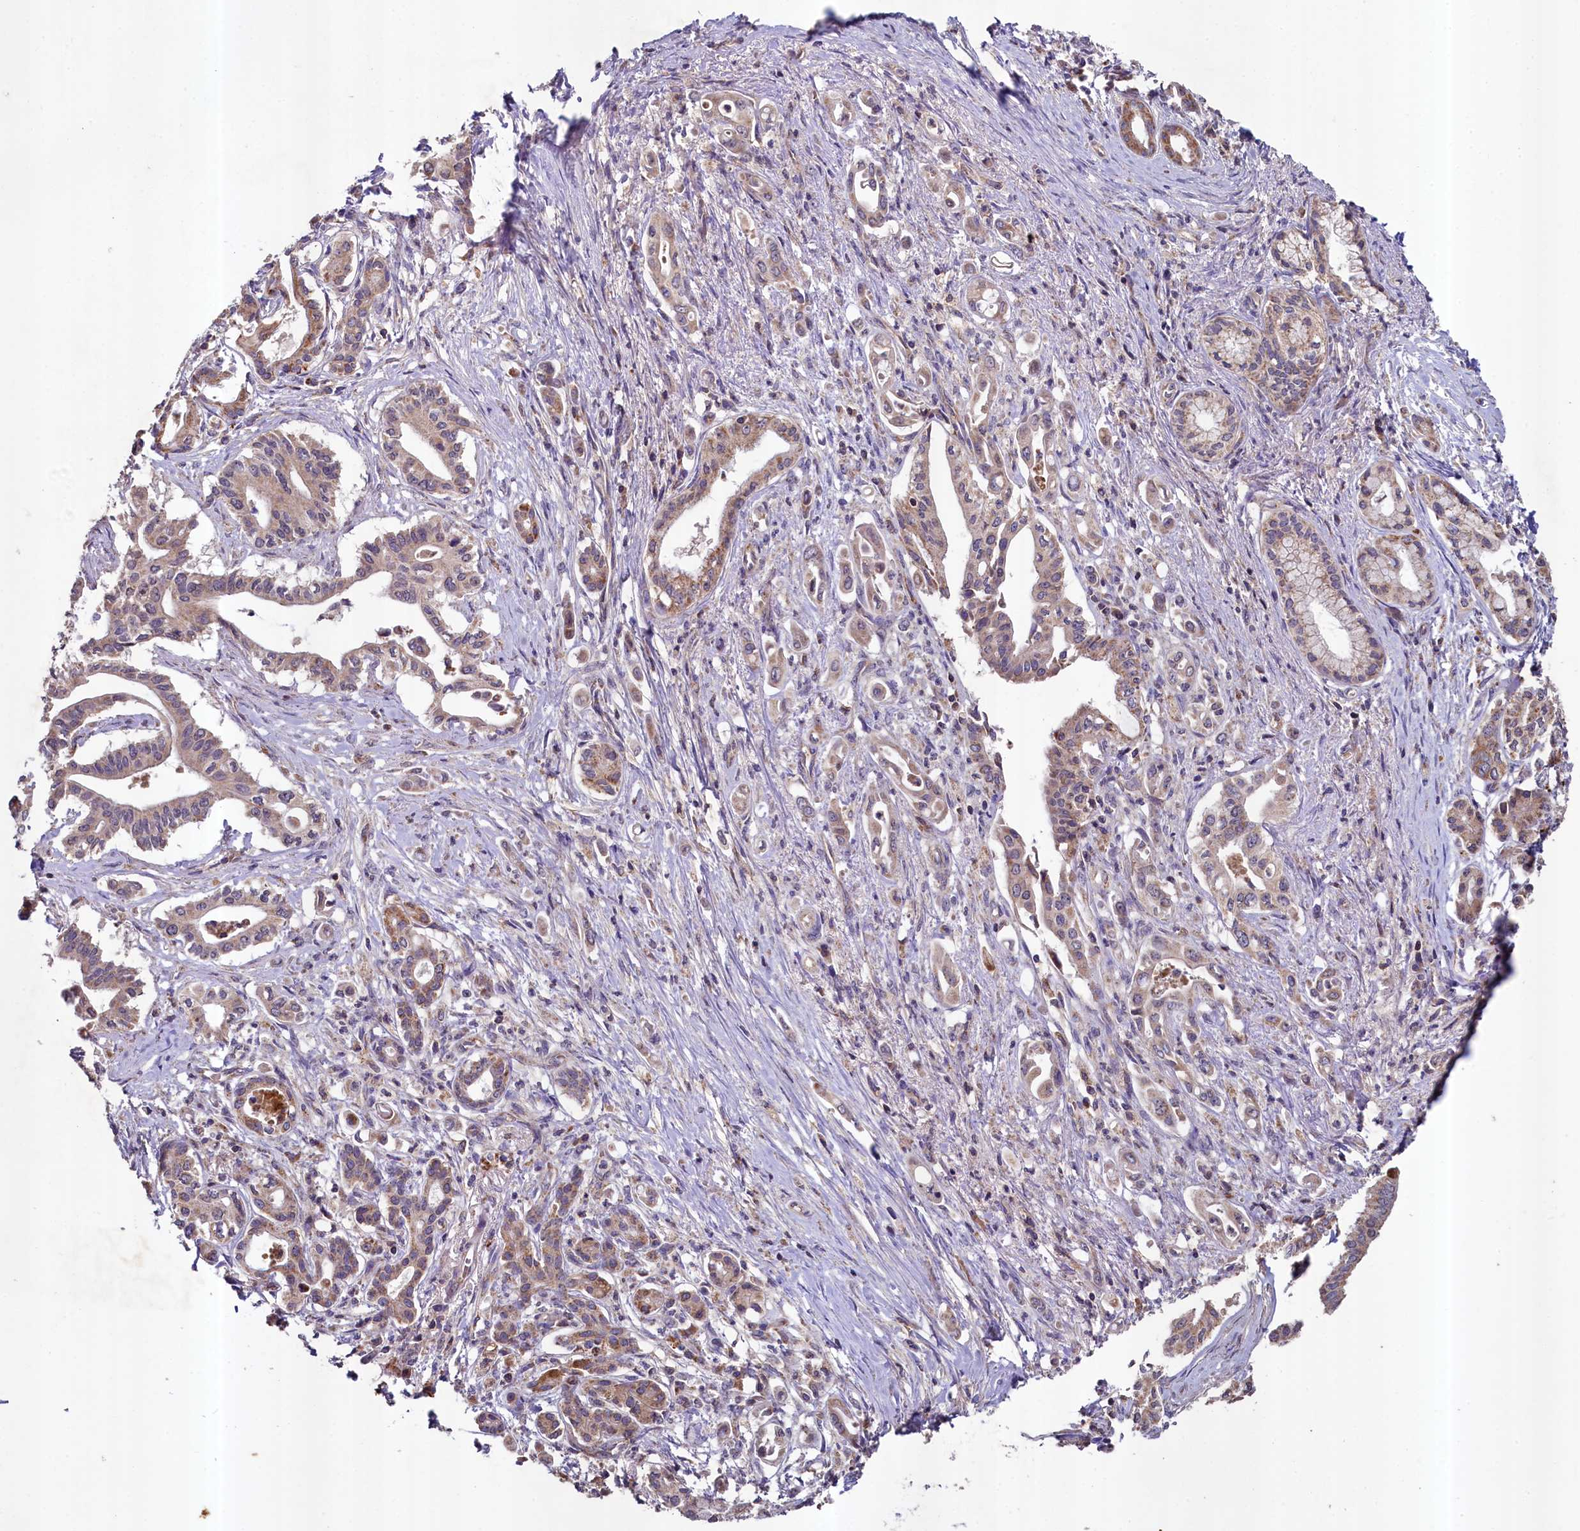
{"staining": {"intensity": "moderate", "quantity": ">75%", "location": "cytoplasmic/membranous"}, "tissue": "pancreatic cancer", "cell_type": "Tumor cells", "image_type": "cancer", "snomed": [{"axis": "morphology", "description": "Adenocarcinoma, NOS"}, {"axis": "topography", "description": "Pancreas"}], "caption": "Moderate cytoplasmic/membranous protein expression is identified in approximately >75% of tumor cells in pancreatic cancer.", "gene": "METTL4", "patient": {"sex": "female", "age": 77}}